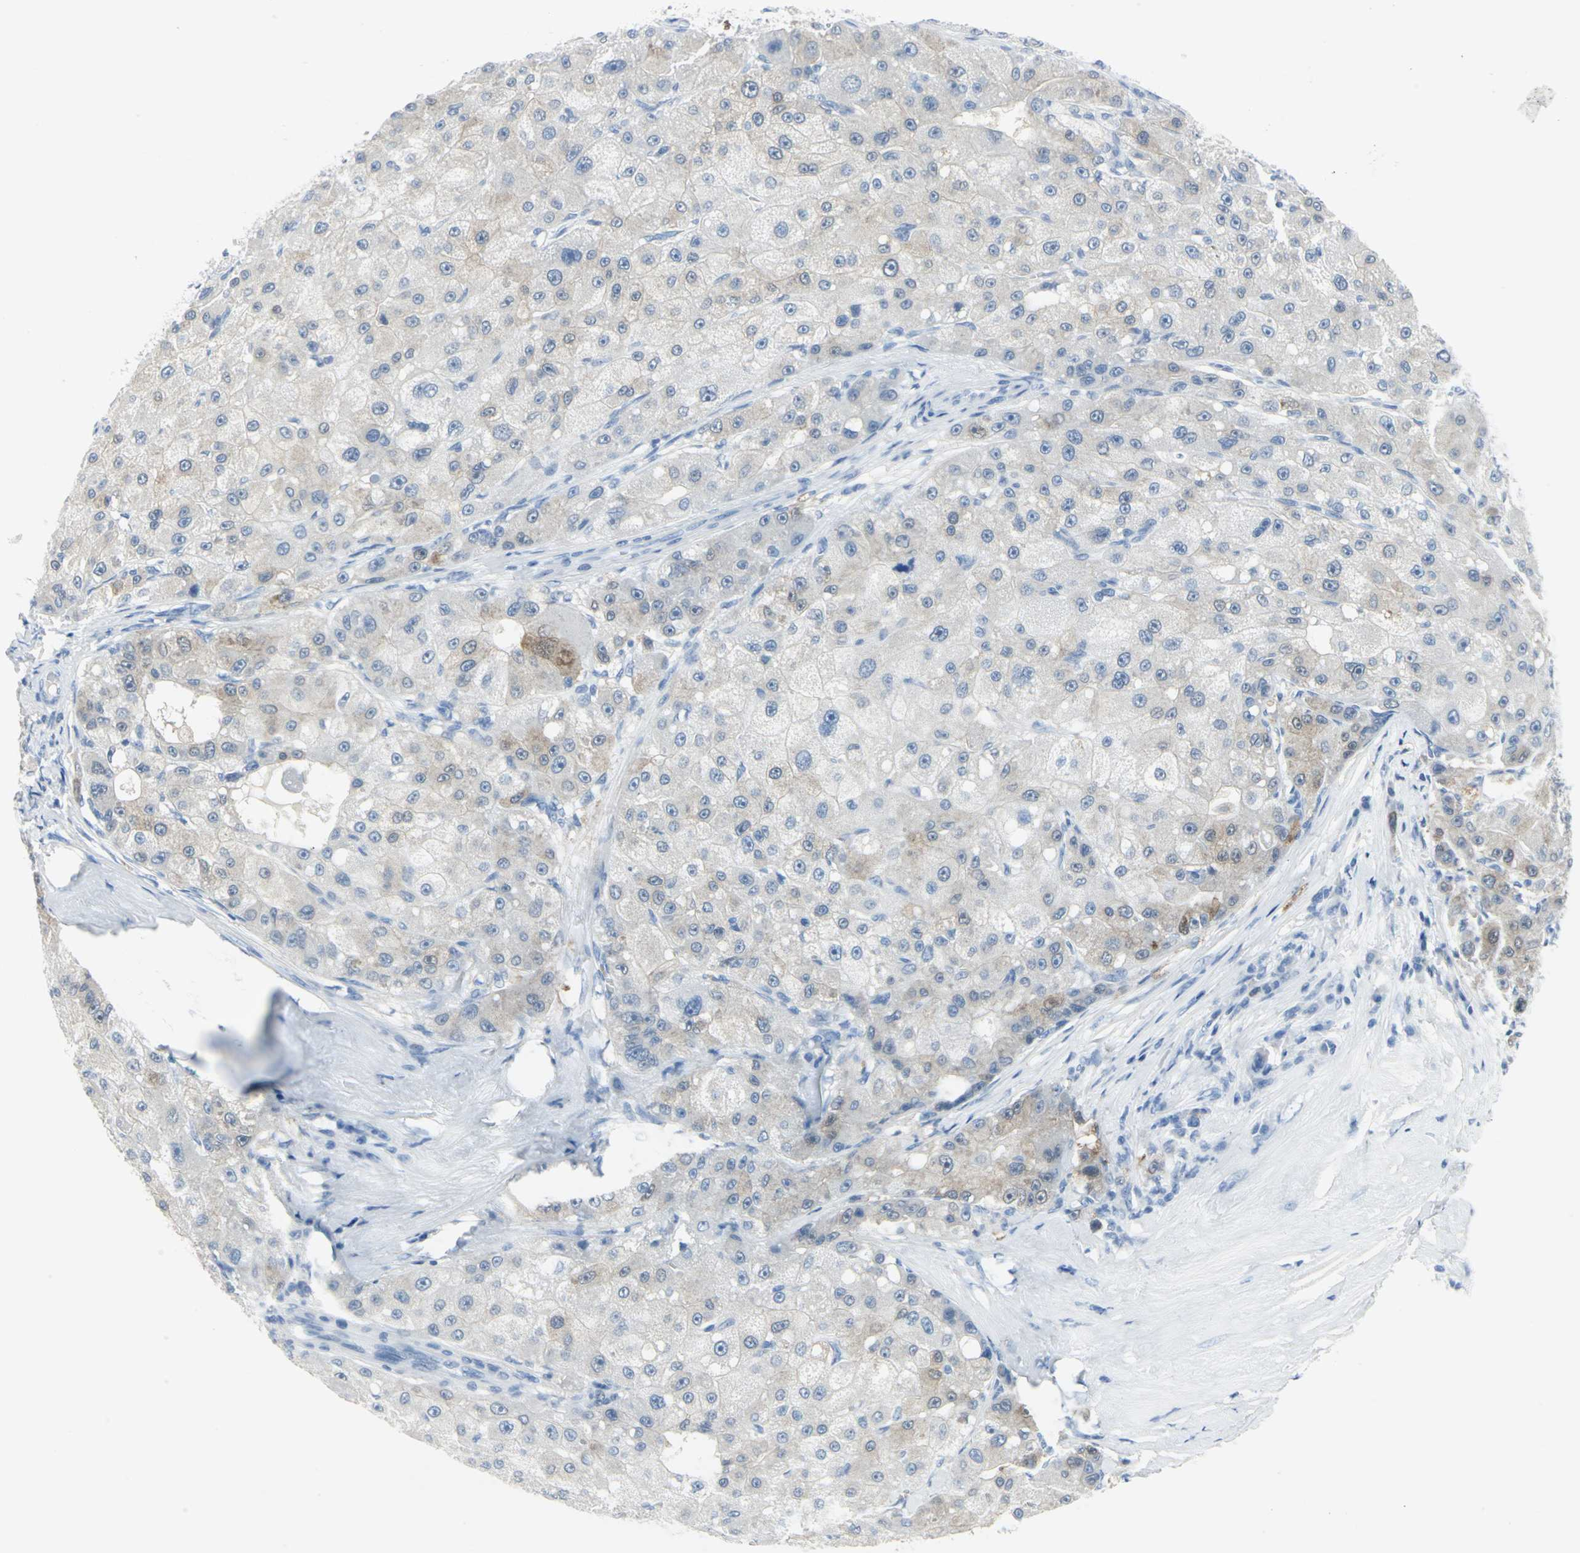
{"staining": {"intensity": "weak", "quantity": "<25%", "location": "cytoplasmic/membranous"}, "tissue": "liver cancer", "cell_type": "Tumor cells", "image_type": "cancer", "snomed": [{"axis": "morphology", "description": "Carcinoma, Hepatocellular, NOS"}, {"axis": "topography", "description": "Liver"}], "caption": "The photomicrograph demonstrates no staining of tumor cells in hepatocellular carcinoma (liver).", "gene": "SFN", "patient": {"sex": "male", "age": 80}}